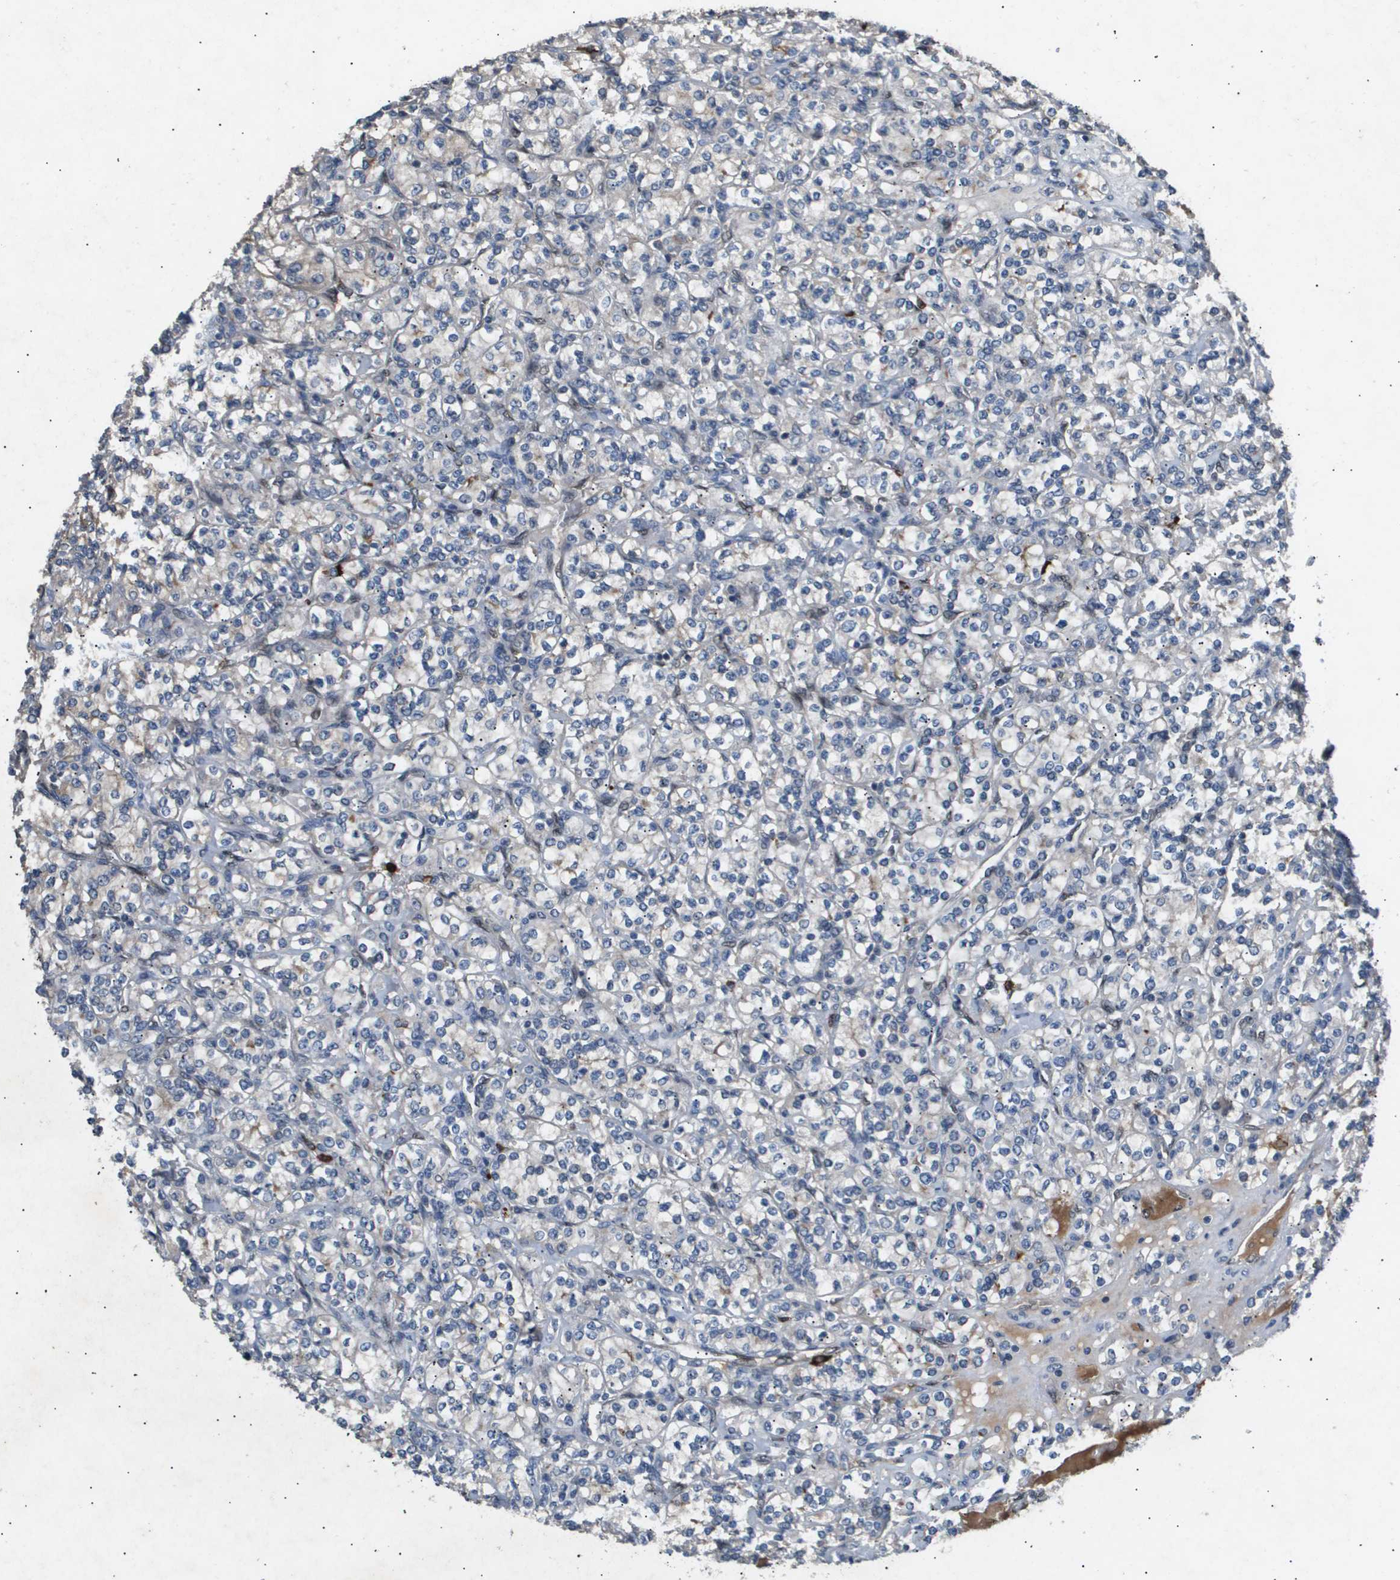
{"staining": {"intensity": "negative", "quantity": "none", "location": "none"}, "tissue": "renal cancer", "cell_type": "Tumor cells", "image_type": "cancer", "snomed": [{"axis": "morphology", "description": "Adenocarcinoma, NOS"}, {"axis": "topography", "description": "Kidney"}], "caption": "High magnification brightfield microscopy of renal cancer stained with DAB (brown) and counterstained with hematoxylin (blue): tumor cells show no significant expression.", "gene": "ERG", "patient": {"sex": "male", "age": 77}}